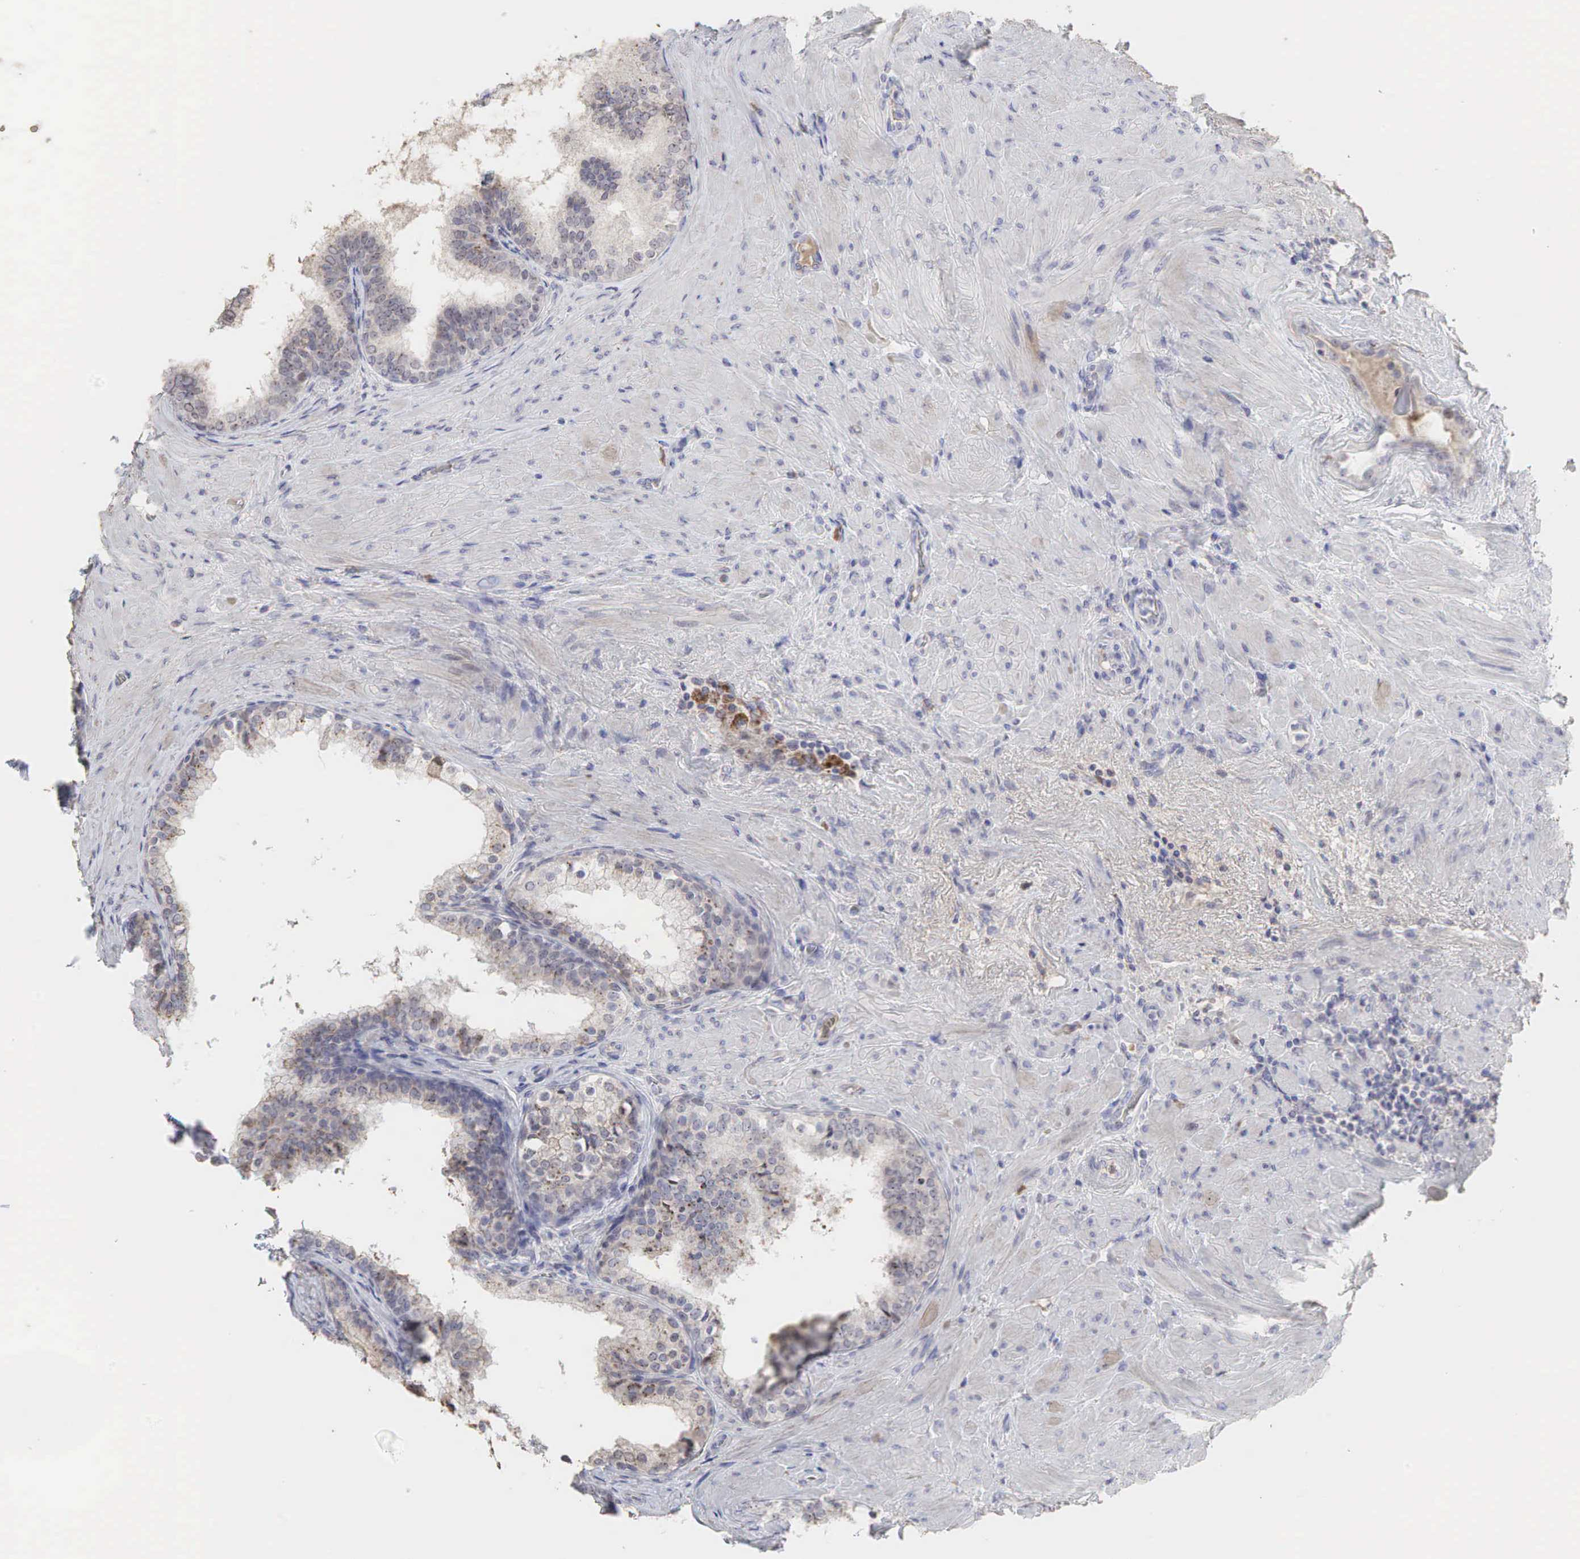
{"staining": {"intensity": "moderate", "quantity": "<25%", "location": "nuclear"}, "tissue": "prostate", "cell_type": "Glandular cells", "image_type": "normal", "snomed": [{"axis": "morphology", "description": "Normal tissue, NOS"}, {"axis": "topography", "description": "Prostate"}], "caption": "Immunohistochemistry (IHC) staining of normal prostate, which reveals low levels of moderate nuclear expression in approximately <25% of glandular cells indicating moderate nuclear protein positivity. The staining was performed using DAB (brown) for protein detection and nuclei were counterstained in hematoxylin (blue).", "gene": "DKC1", "patient": {"sex": "male", "age": 65}}